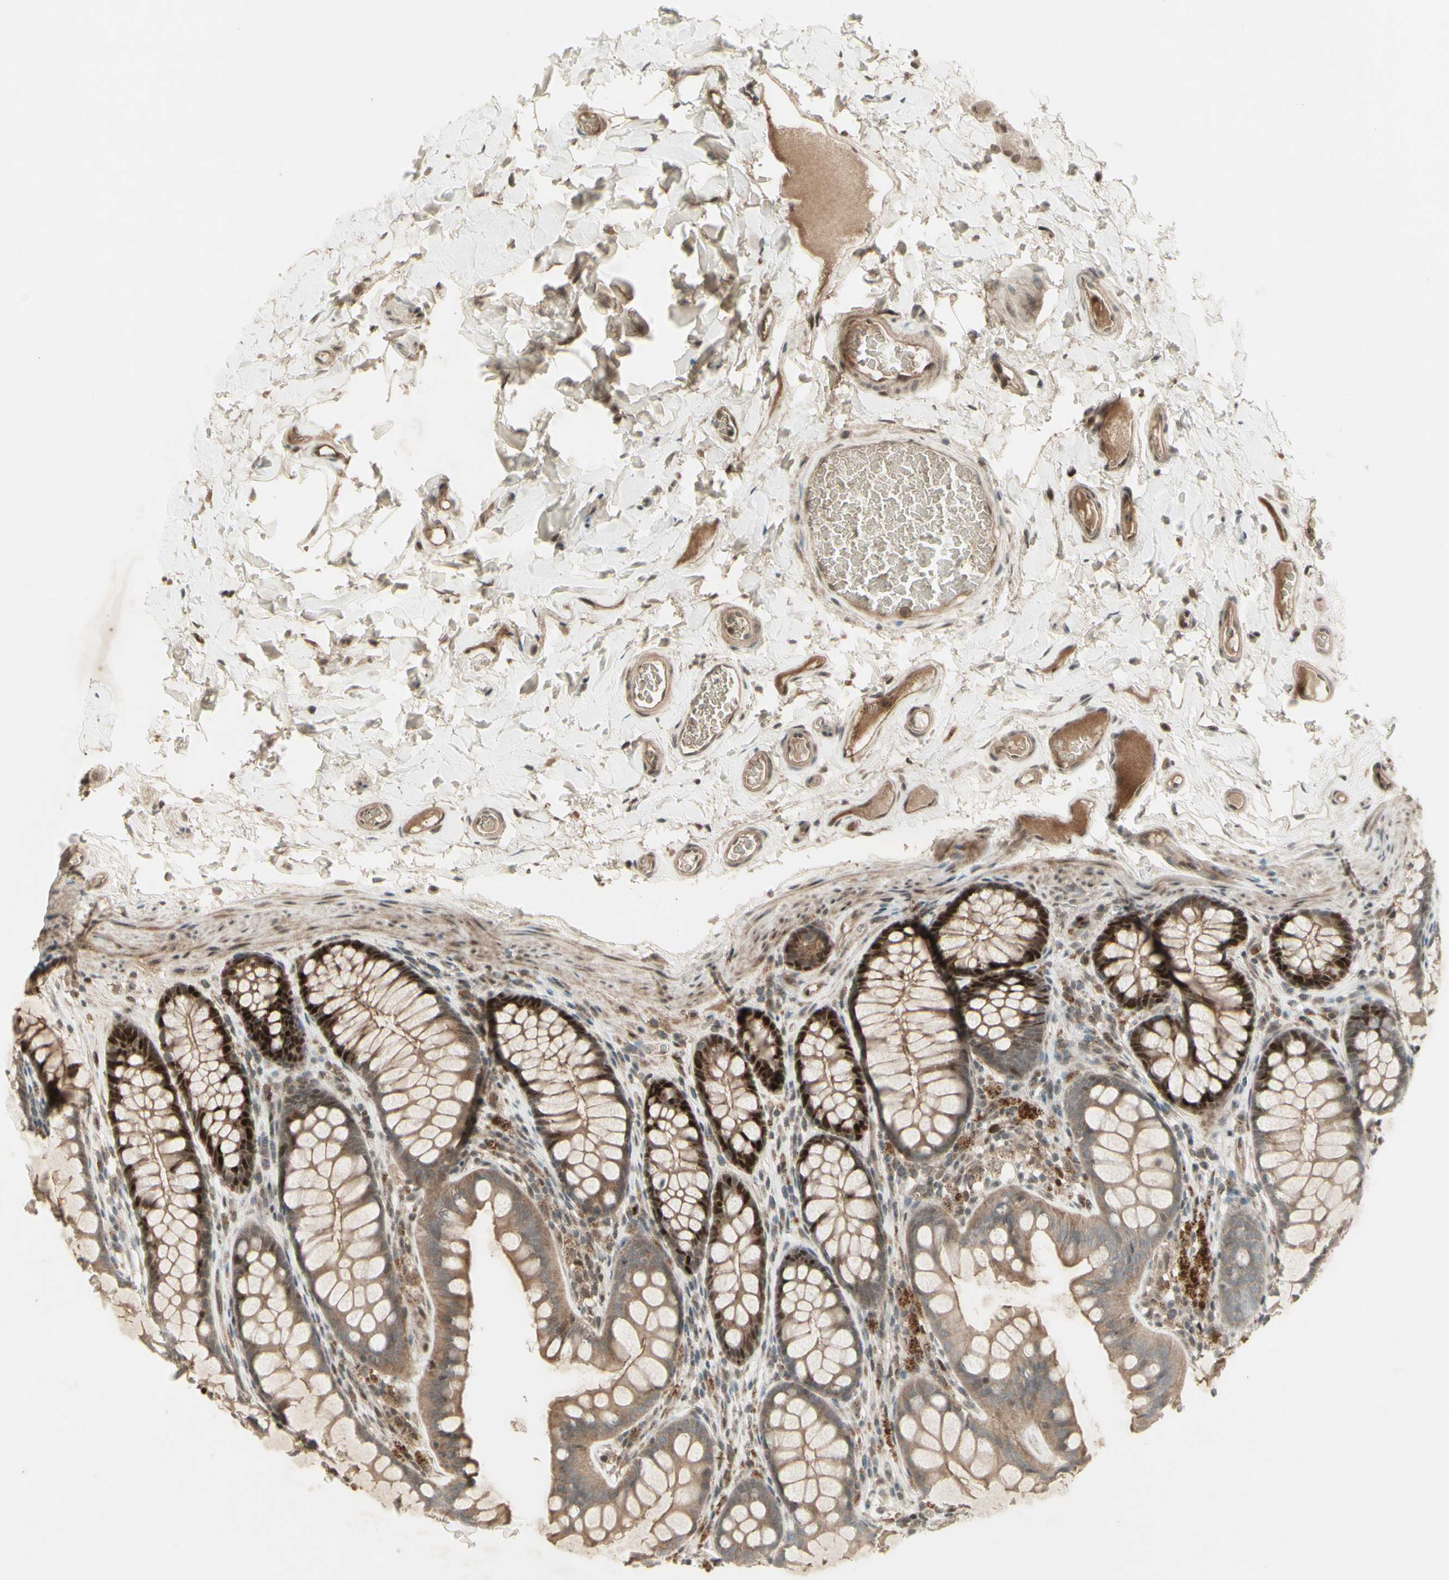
{"staining": {"intensity": "moderate", "quantity": ">75%", "location": "cytoplasmic/membranous"}, "tissue": "colon", "cell_type": "Endothelial cells", "image_type": "normal", "snomed": [{"axis": "morphology", "description": "Normal tissue, NOS"}, {"axis": "topography", "description": "Colon"}], "caption": "Approximately >75% of endothelial cells in unremarkable colon exhibit moderate cytoplasmic/membranous protein expression as visualized by brown immunohistochemical staining.", "gene": "MSH6", "patient": {"sex": "female", "age": 55}}